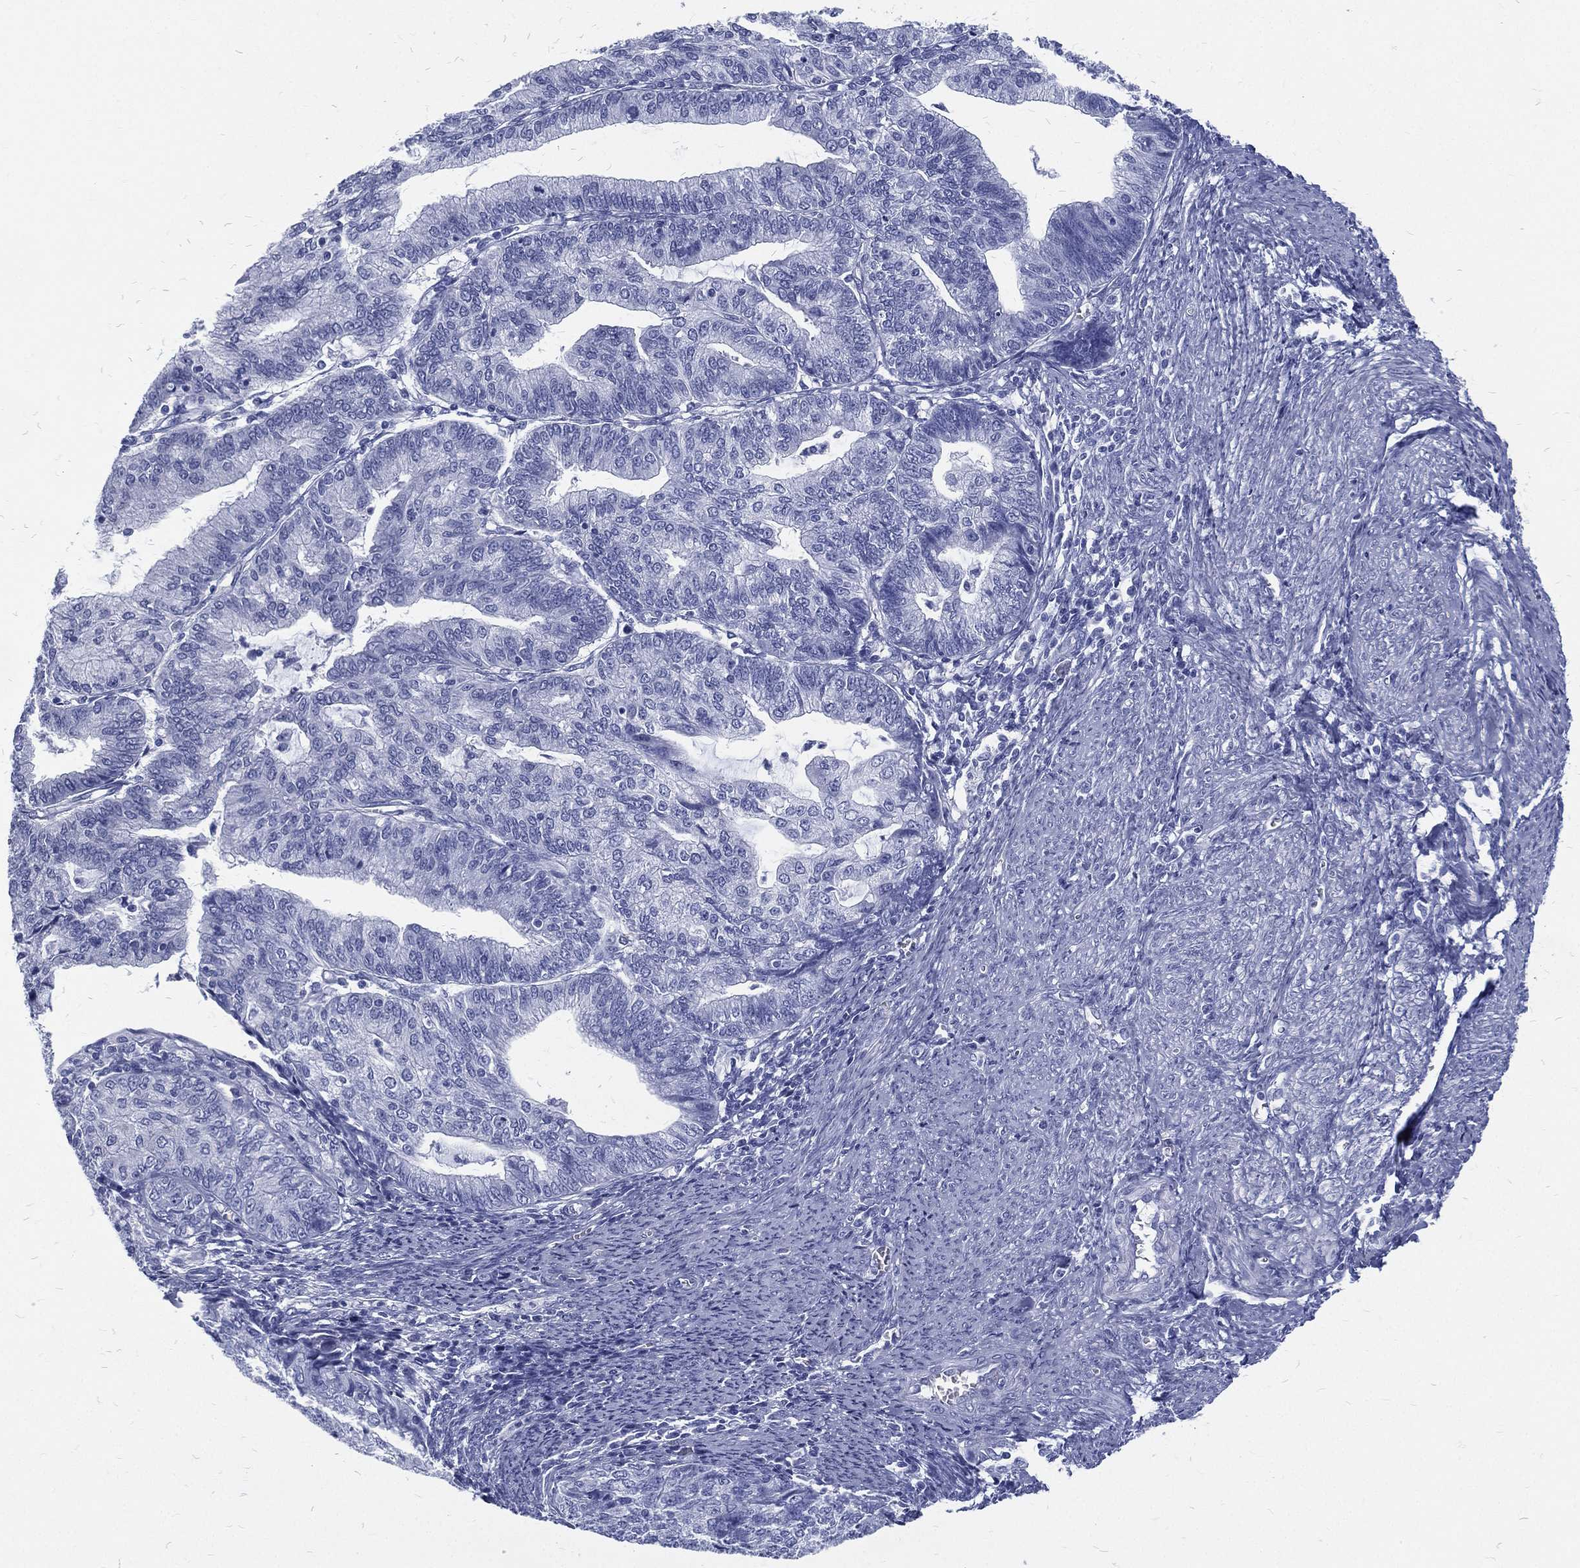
{"staining": {"intensity": "negative", "quantity": "none", "location": "none"}, "tissue": "endometrial cancer", "cell_type": "Tumor cells", "image_type": "cancer", "snomed": [{"axis": "morphology", "description": "Adenocarcinoma, NOS"}, {"axis": "topography", "description": "Endometrium"}], "caption": "The photomicrograph displays no significant expression in tumor cells of adenocarcinoma (endometrial).", "gene": "RSPH4A", "patient": {"sex": "female", "age": 82}}